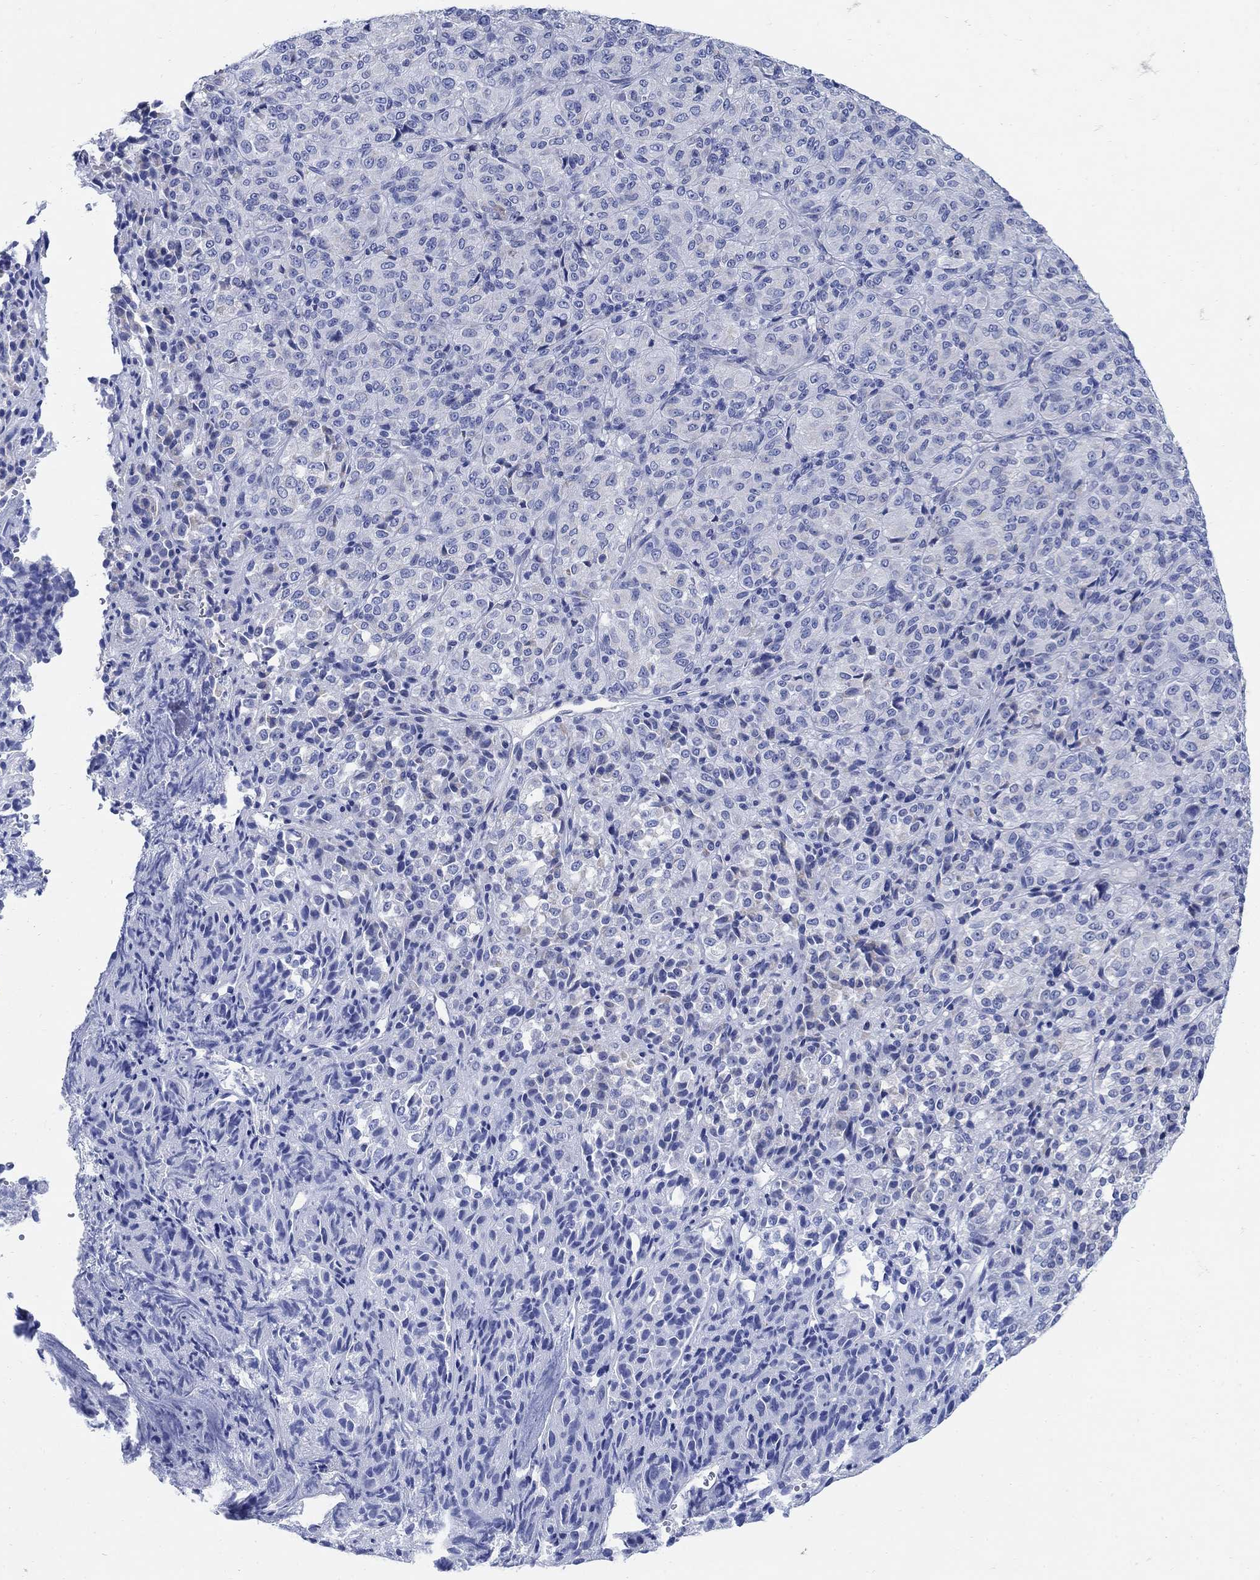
{"staining": {"intensity": "negative", "quantity": "none", "location": "none"}, "tissue": "melanoma", "cell_type": "Tumor cells", "image_type": "cancer", "snomed": [{"axis": "morphology", "description": "Malignant melanoma, Metastatic site"}, {"axis": "topography", "description": "Brain"}], "caption": "A histopathology image of melanoma stained for a protein demonstrates no brown staining in tumor cells.", "gene": "ZDHHC14", "patient": {"sex": "female", "age": 56}}